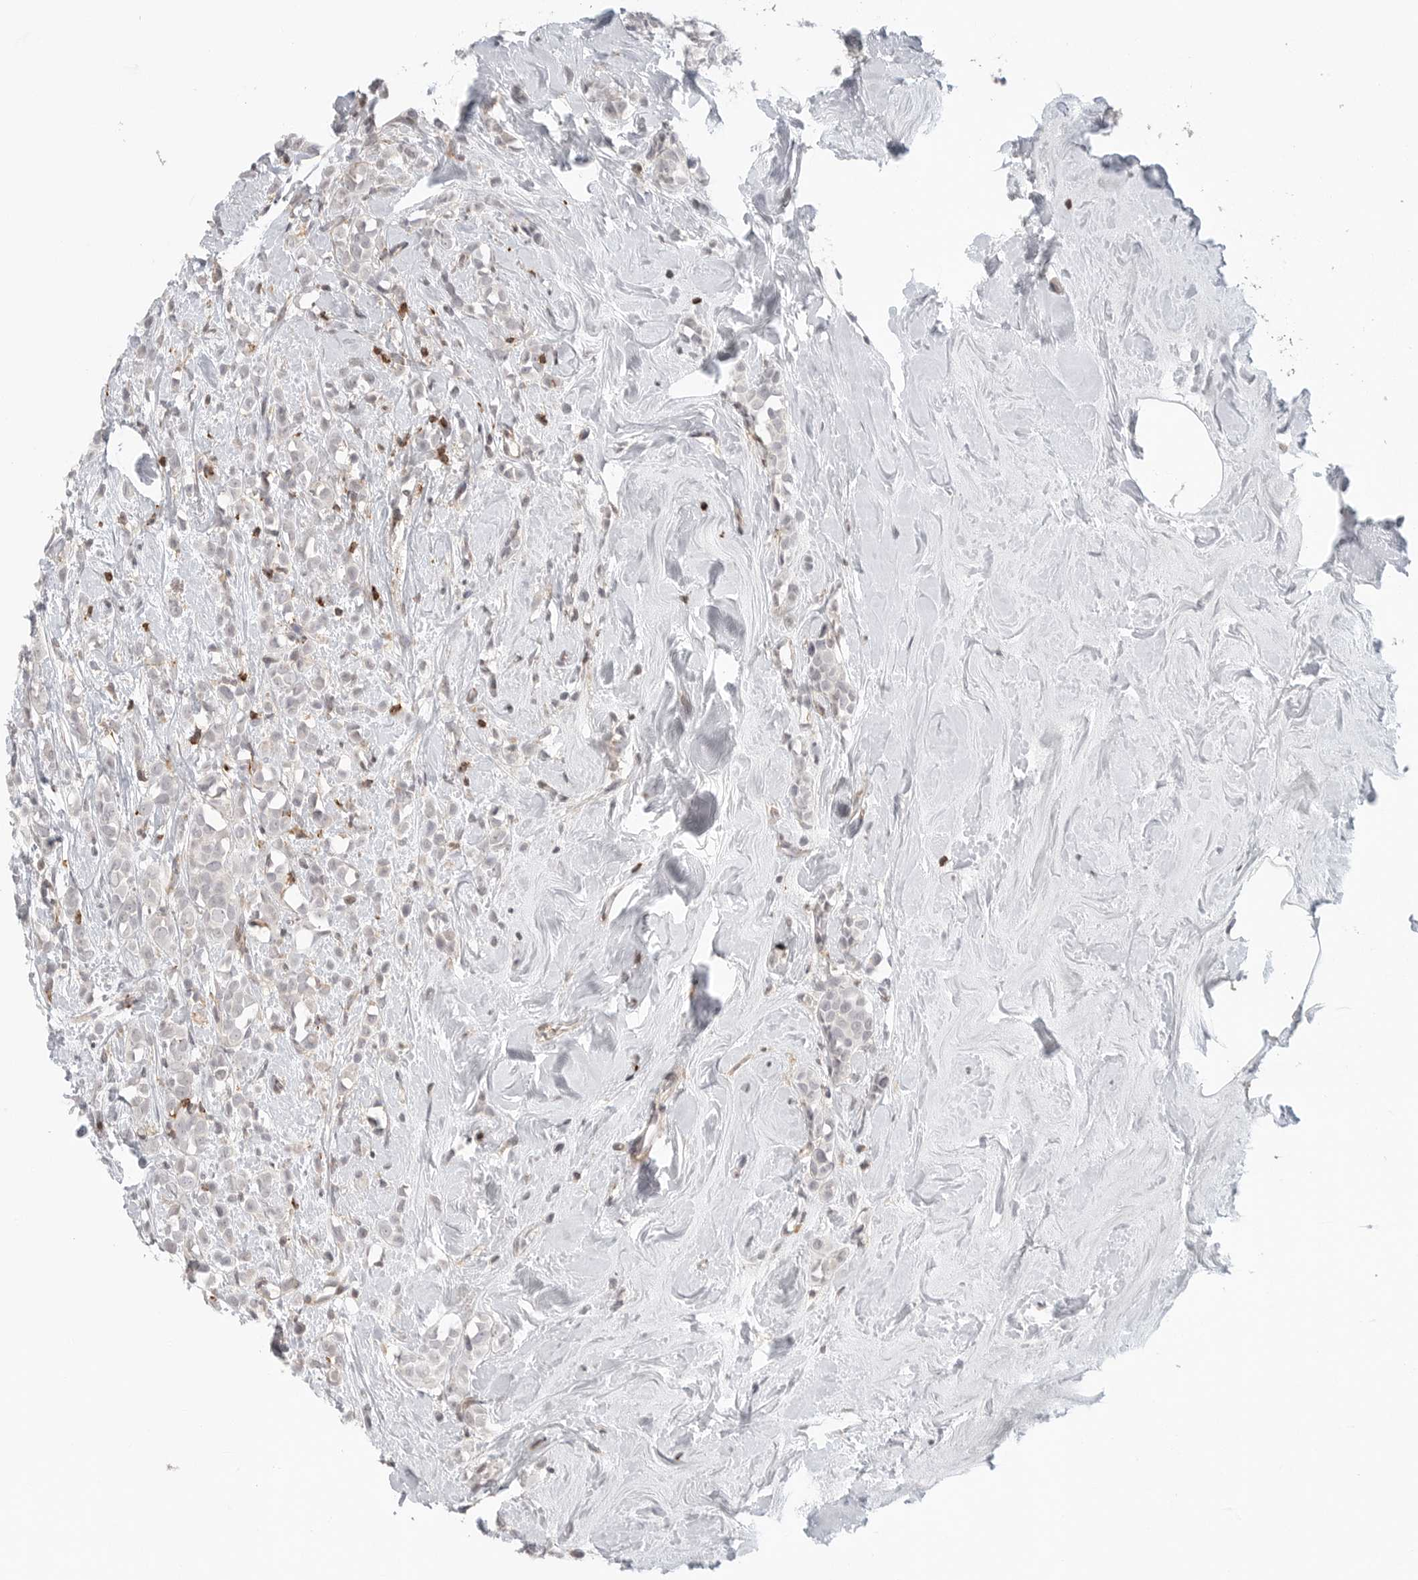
{"staining": {"intensity": "negative", "quantity": "none", "location": "none"}, "tissue": "breast cancer", "cell_type": "Tumor cells", "image_type": "cancer", "snomed": [{"axis": "morphology", "description": "Lobular carcinoma"}, {"axis": "topography", "description": "Breast"}], "caption": "Protein analysis of breast lobular carcinoma exhibits no significant positivity in tumor cells.", "gene": "SH3KBP1", "patient": {"sex": "female", "age": 47}}